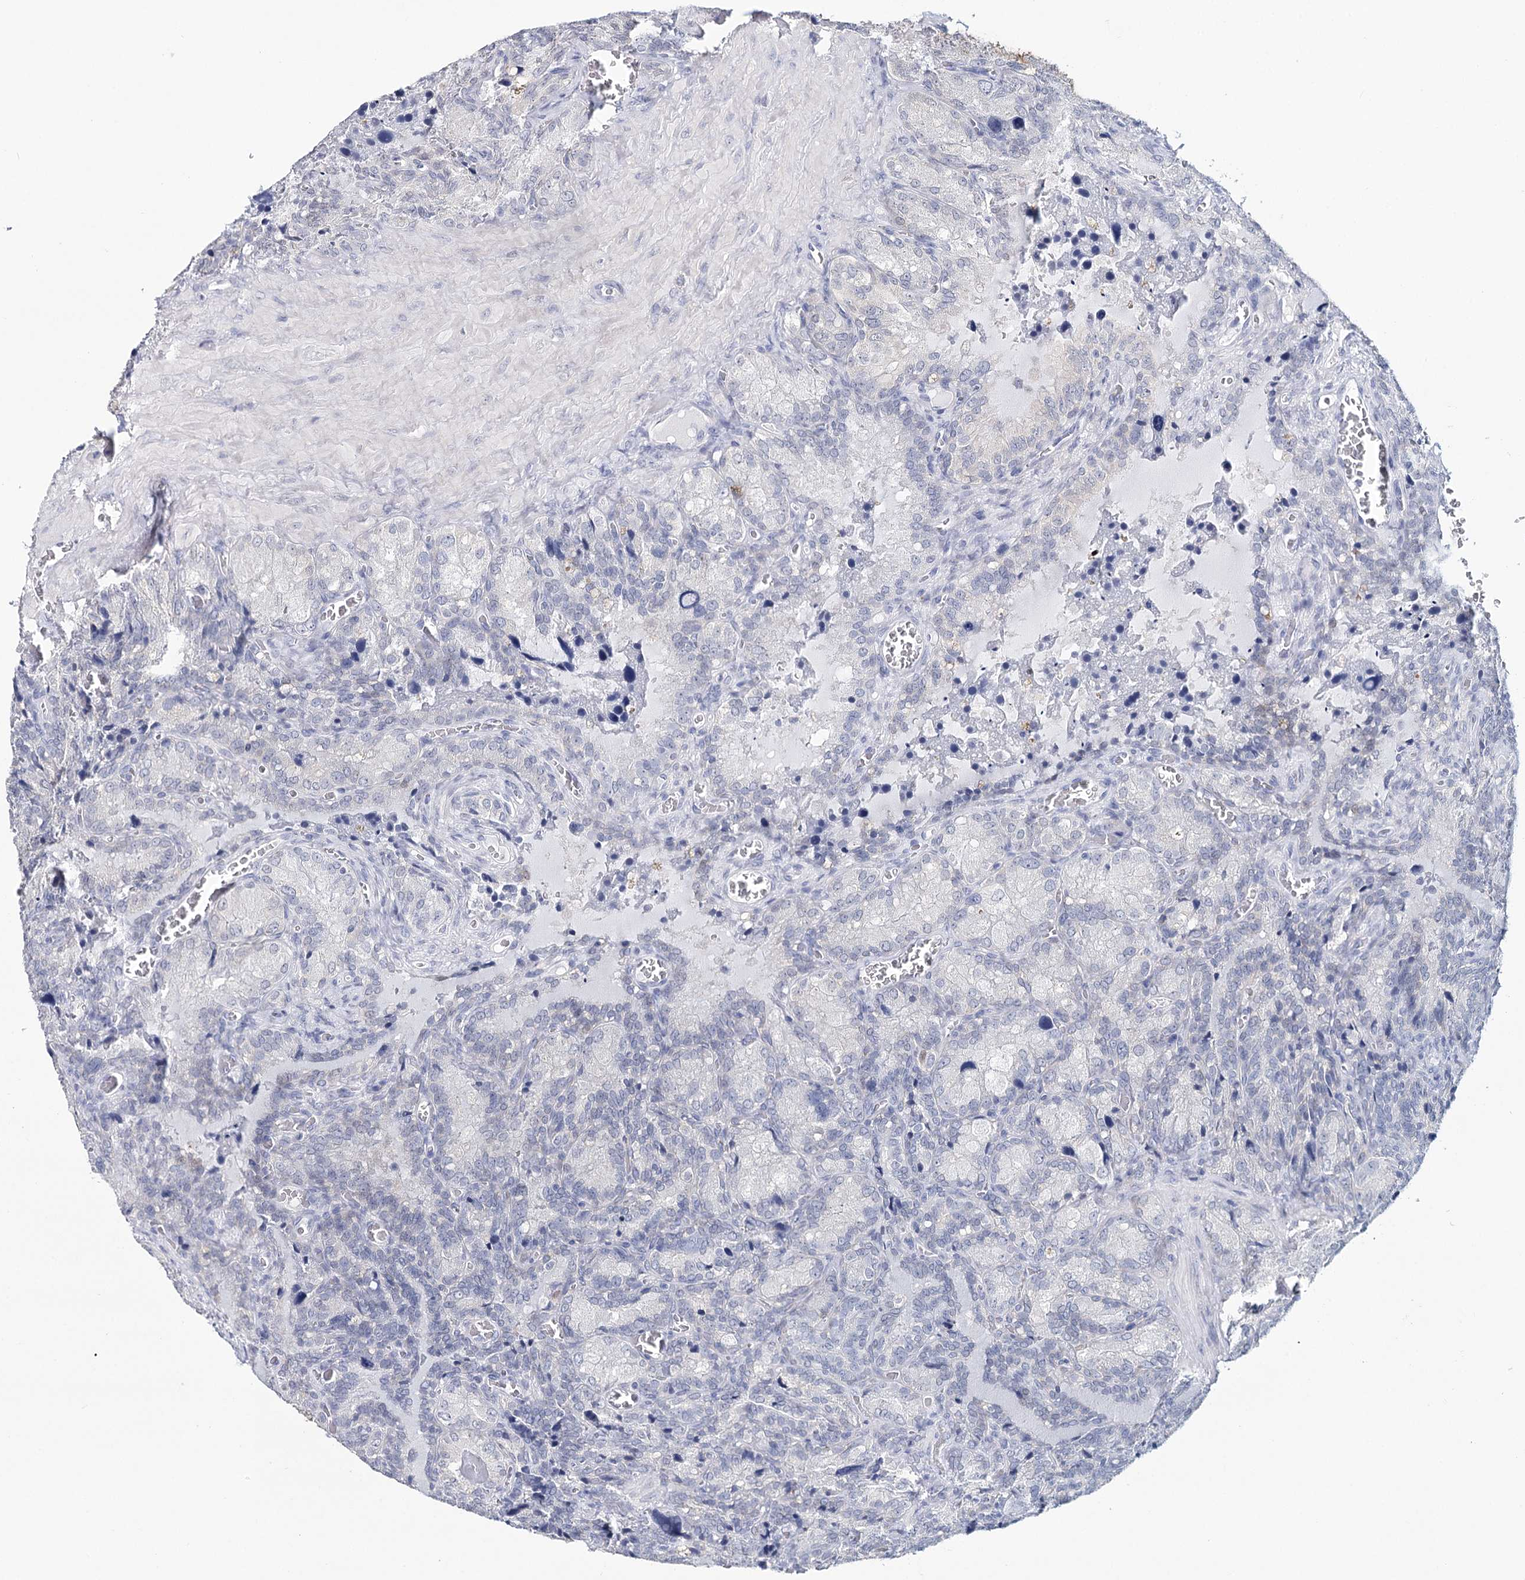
{"staining": {"intensity": "negative", "quantity": "none", "location": "none"}, "tissue": "seminal vesicle", "cell_type": "Glandular cells", "image_type": "normal", "snomed": [{"axis": "morphology", "description": "Normal tissue, NOS"}, {"axis": "topography", "description": "Seminal veicle"}], "caption": "Image shows no protein positivity in glandular cells of unremarkable seminal vesicle.", "gene": "HSPA4L", "patient": {"sex": "male", "age": 62}}